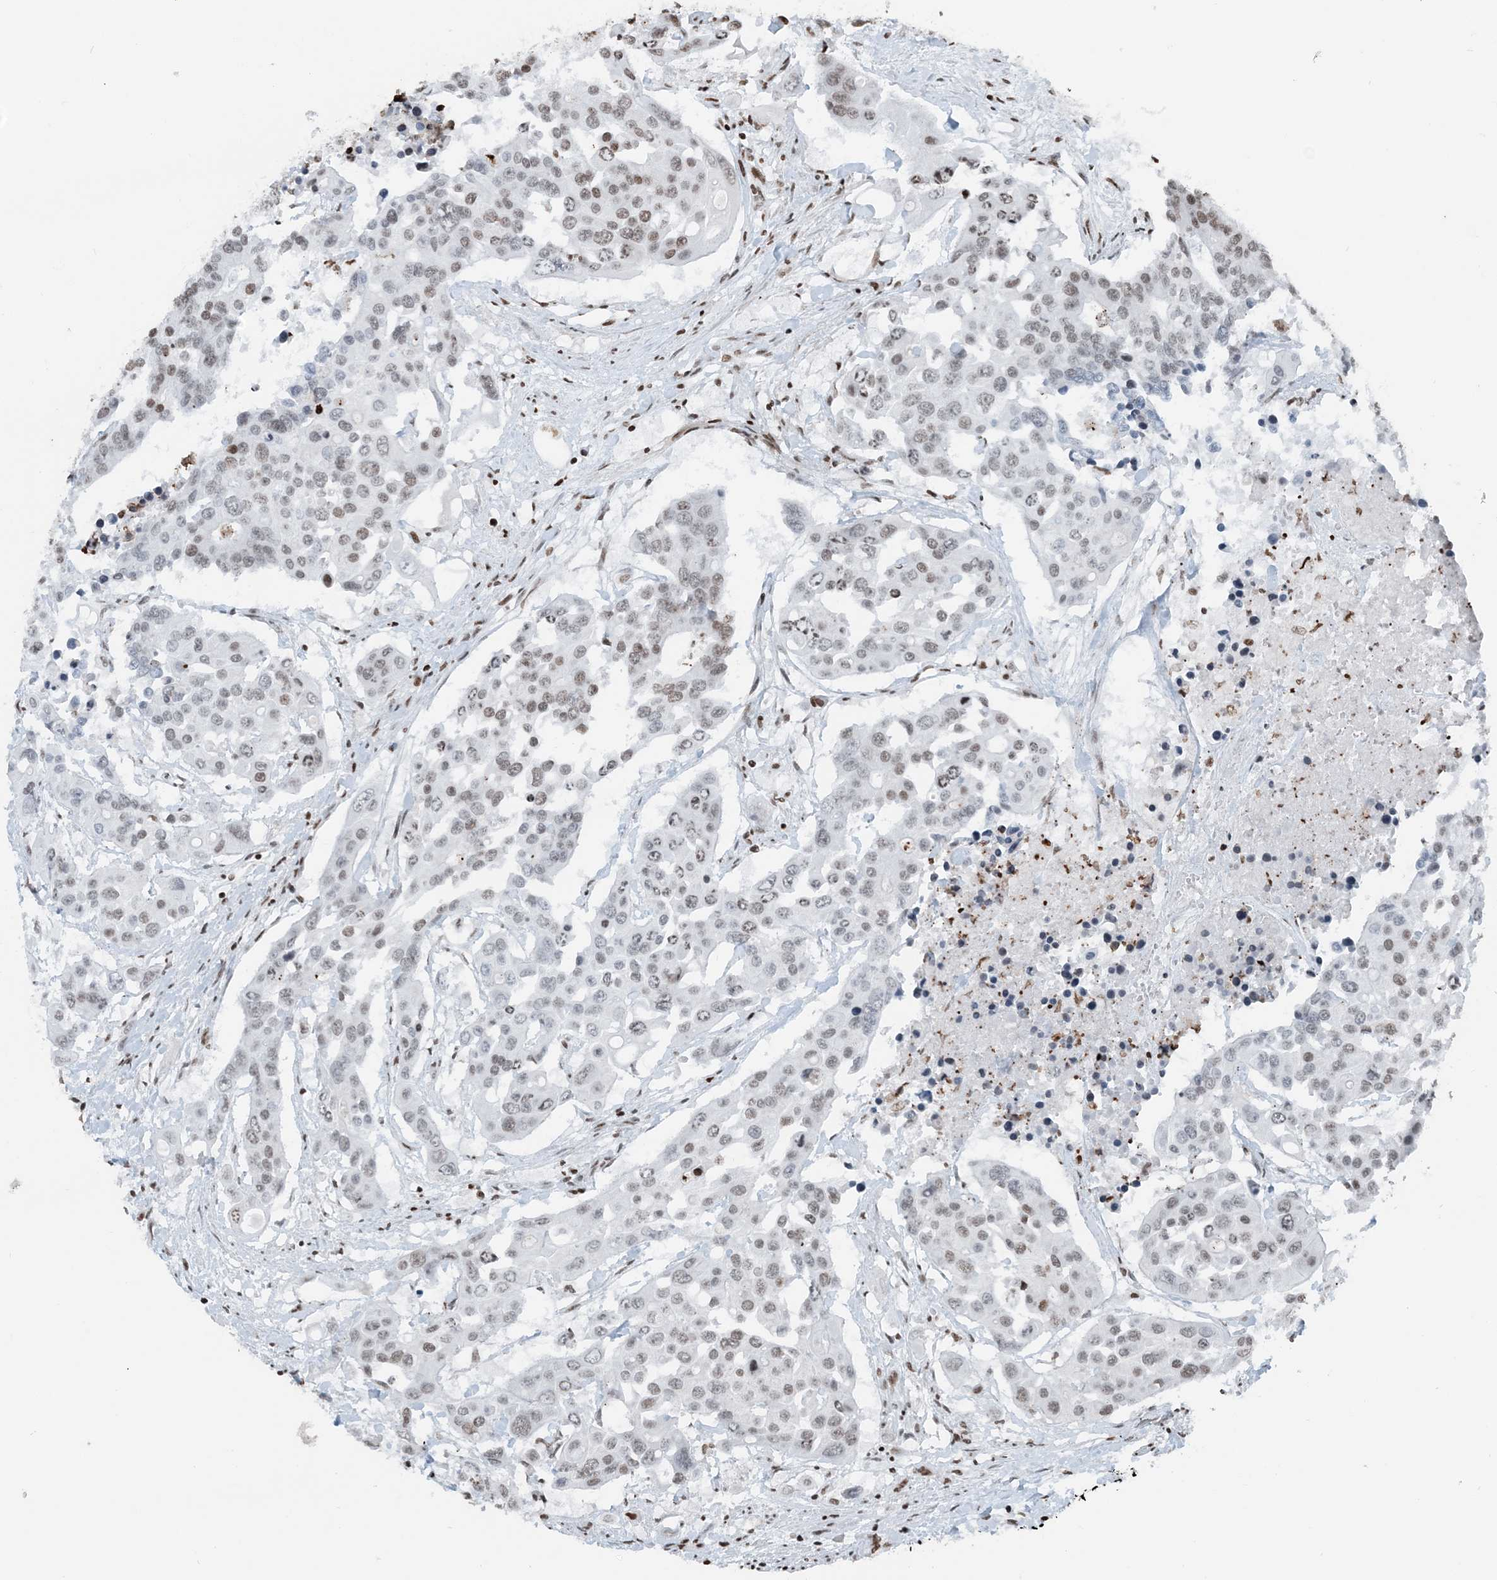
{"staining": {"intensity": "weak", "quantity": "25%-75%", "location": "nuclear"}, "tissue": "colorectal cancer", "cell_type": "Tumor cells", "image_type": "cancer", "snomed": [{"axis": "morphology", "description": "Adenocarcinoma, NOS"}, {"axis": "topography", "description": "Colon"}], "caption": "Colorectal cancer stained with immunohistochemistry (IHC) displays weak nuclear positivity in approximately 25%-75% of tumor cells.", "gene": "H3-3B", "patient": {"sex": "male", "age": 77}}